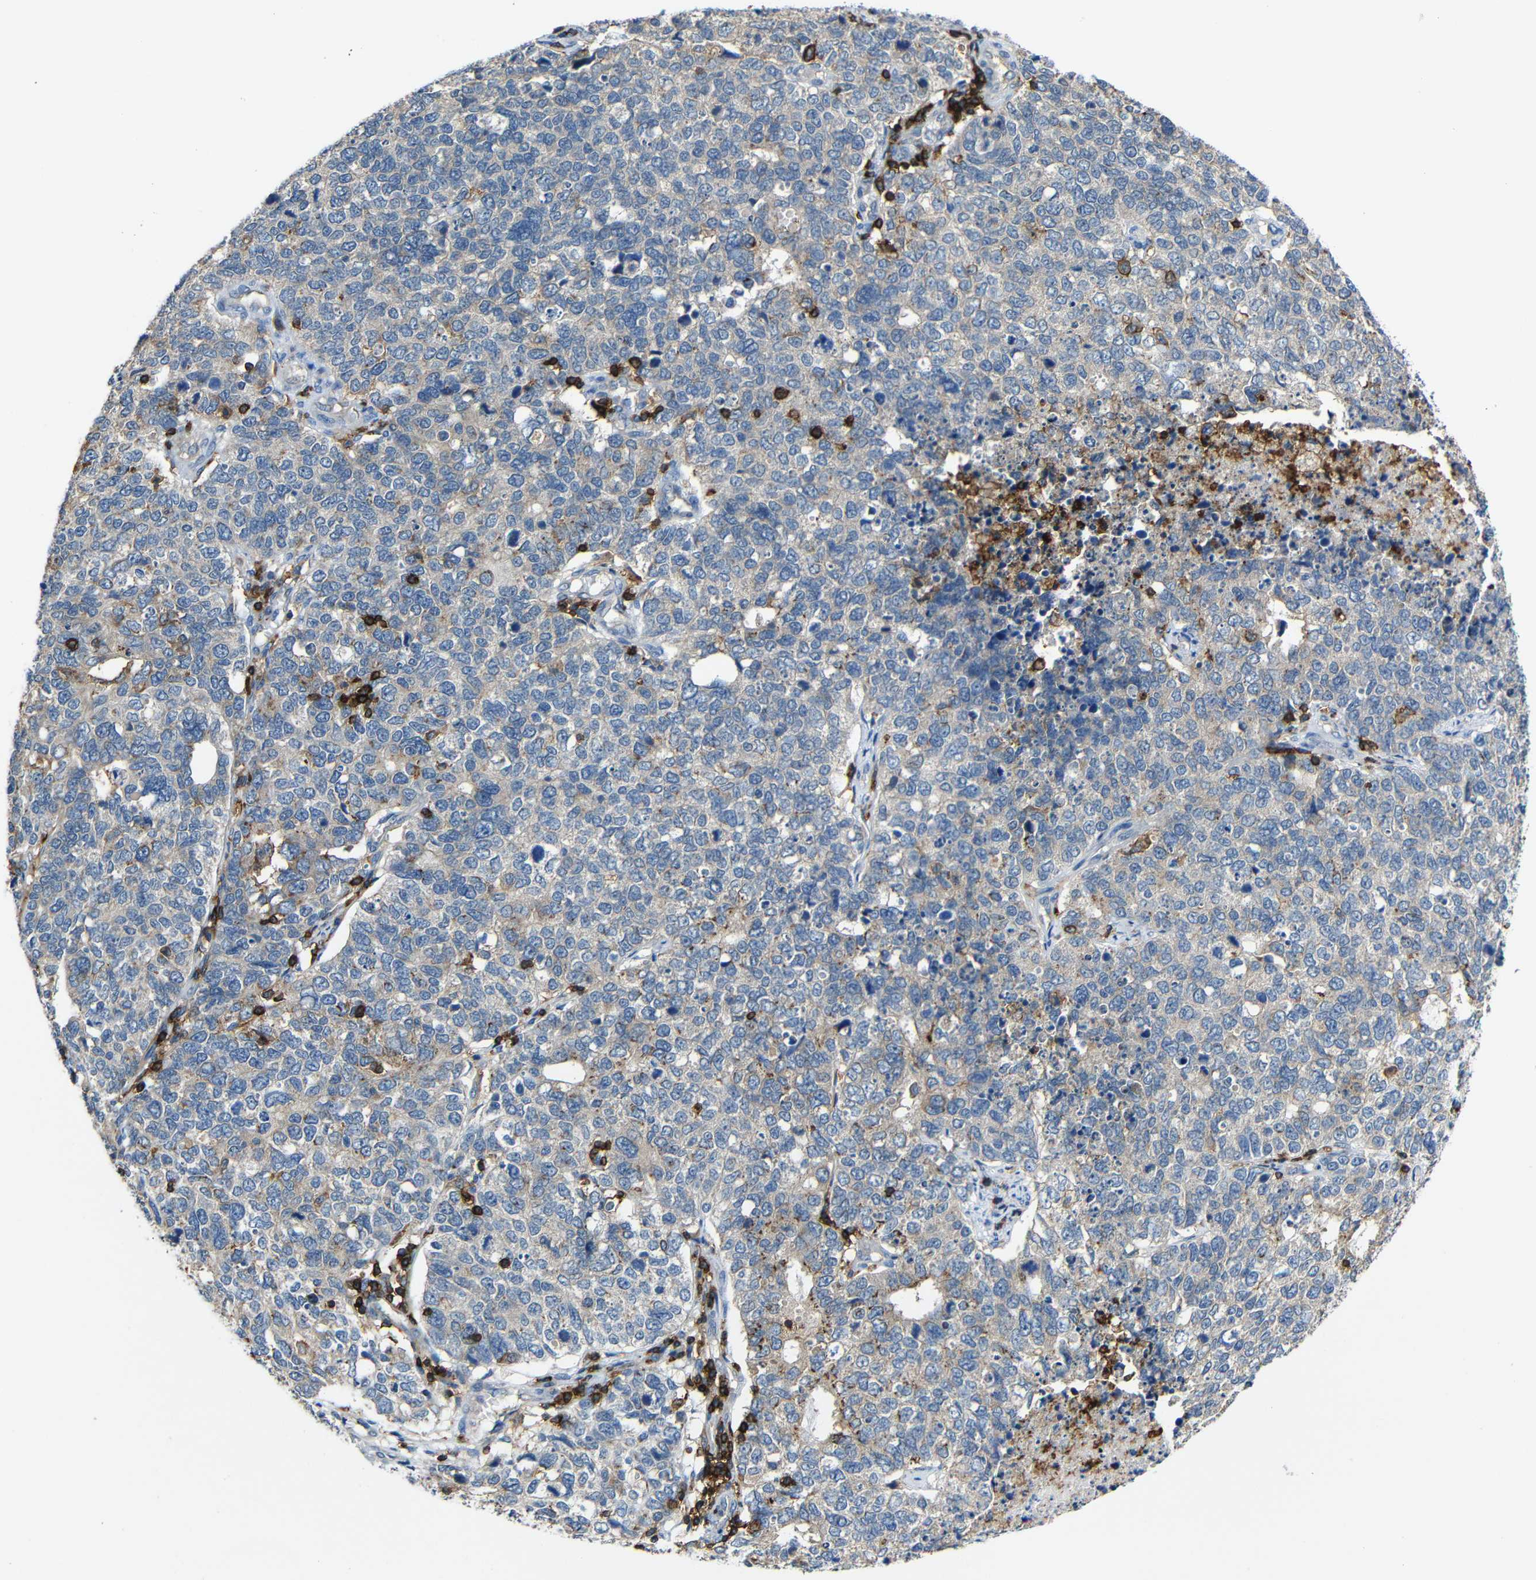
{"staining": {"intensity": "moderate", "quantity": "<25%", "location": "cytoplasmic/membranous"}, "tissue": "cervical cancer", "cell_type": "Tumor cells", "image_type": "cancer", "snomed": [{"axis": "morphology", "description": "Squamous cell carcinoma, NOS"}, {"axis": "topography", "description": "Cervix"}], "caption": "A micrograph of human cervical squamous cell carcinoma stained for a protein shows moderate cytoplasmic/membranous brown staining in tumor cells.", "gene": "P2RY12", "patient": {"sex": "female", "age": 63}}